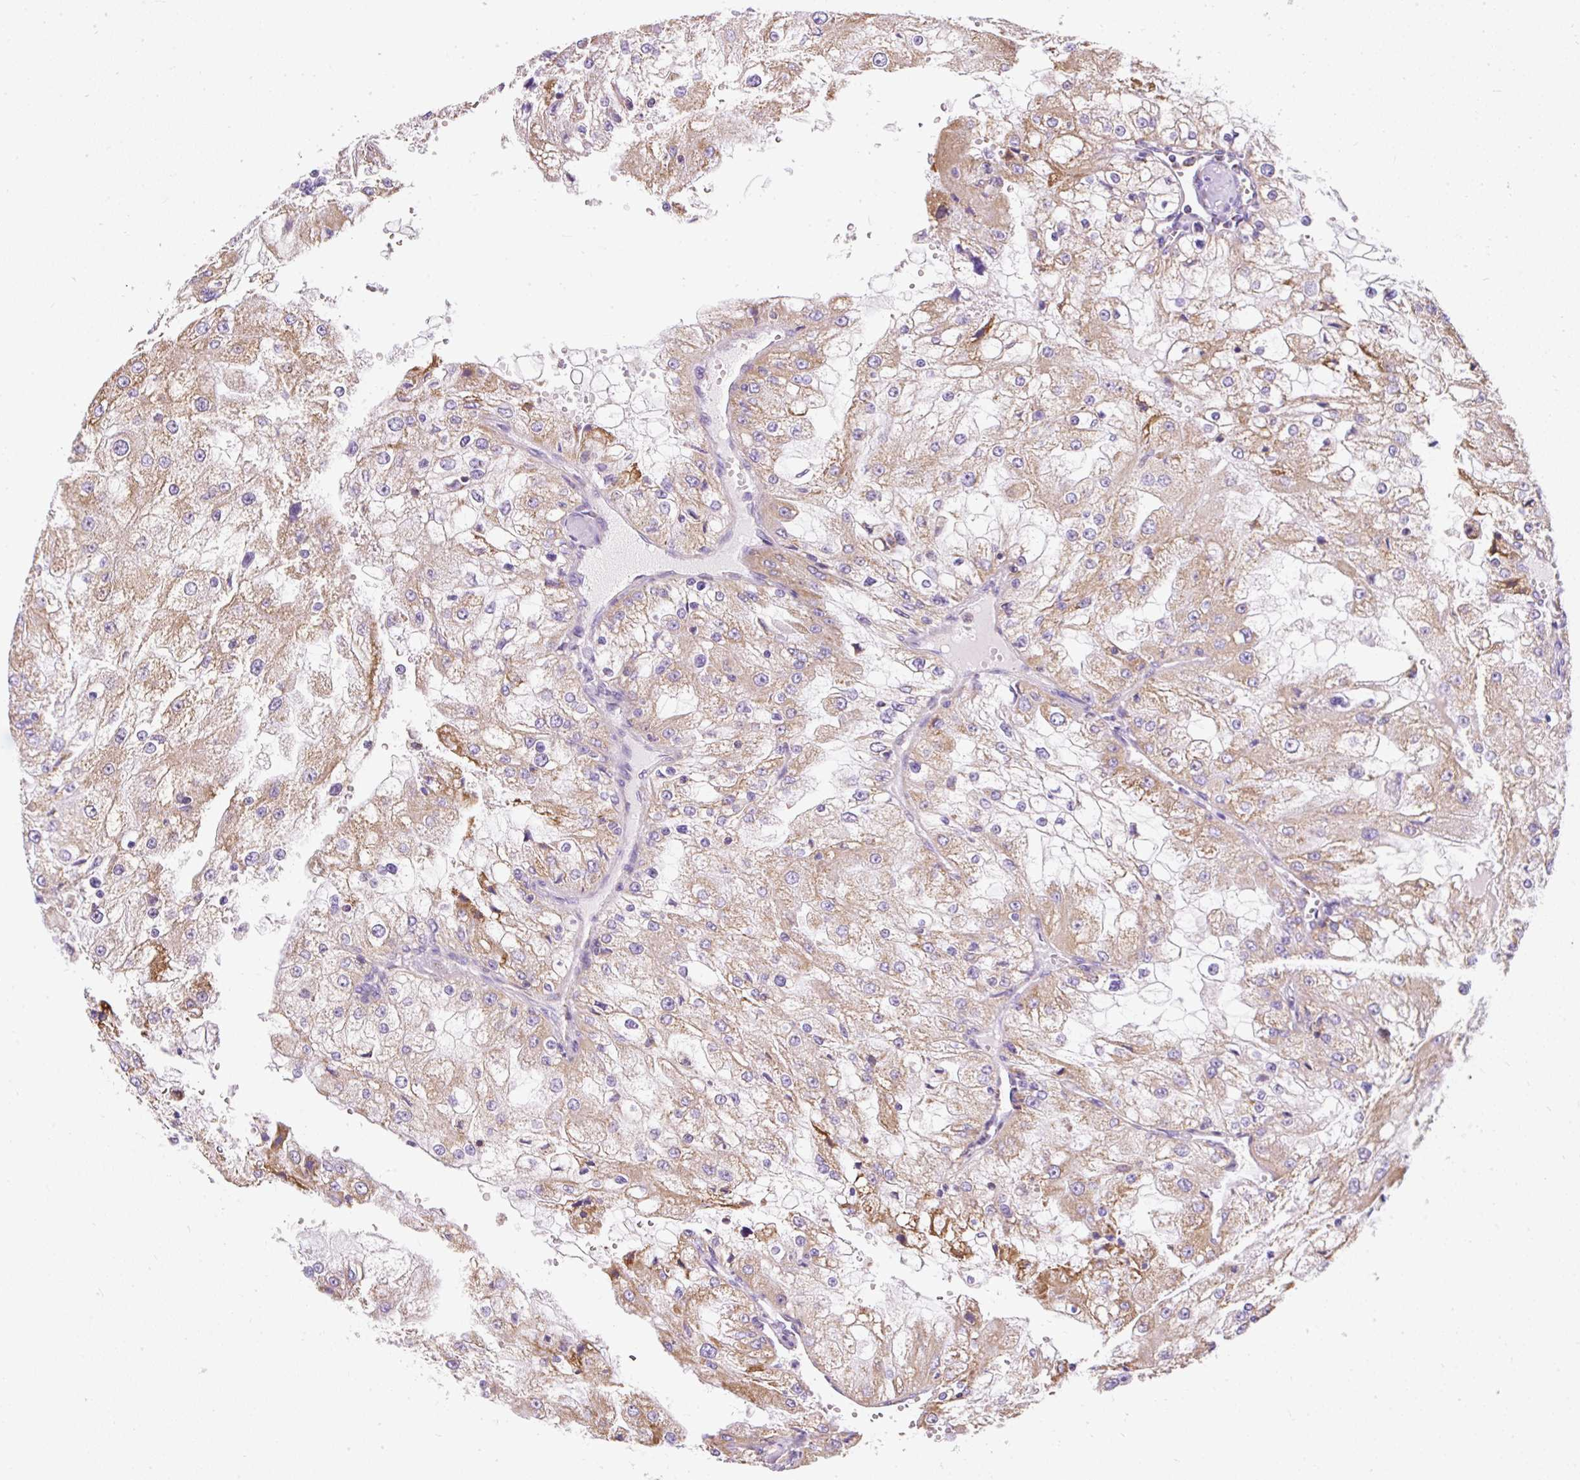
{"staining": {"intensity": "moderate", "quantity": ">75%", "location": "cytoplasmic/membranous"}, "tissue": "renal cancer", "cell_type": "Tumor cells", "image_type": "cancer", "snomed": [{"axis": "morphology", "description": "Adenocarcinoma, NOS"}, {"axis": "topography", "description": "Kidney"}], "caption": "This is an image of immunohistochemistry (IHC) staining of renal cancer (adenocarcinoma), which shows moderate positivity in the cytoplasmic/membranous of tumor cells.", "gene": "DAAM2", "patient": {"sex": "female", "age": 74}}